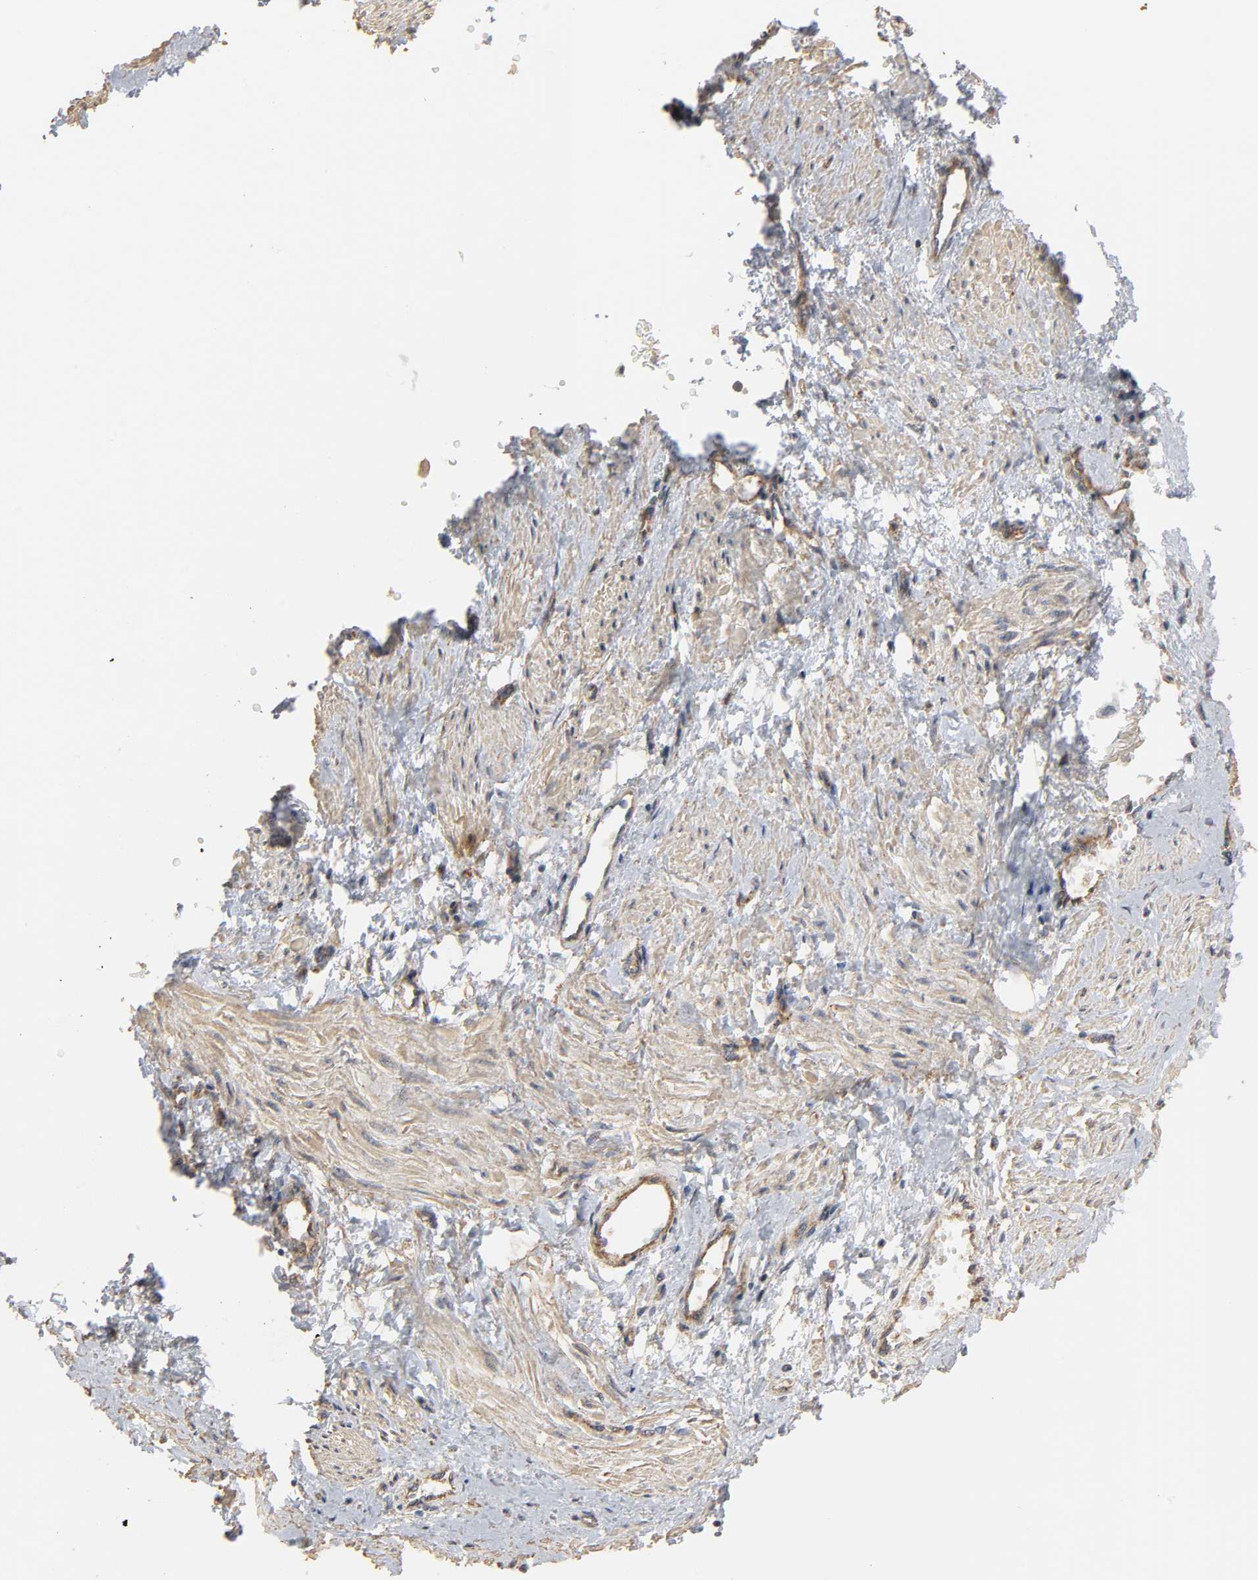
{"staining": {"intensity": "moderate", "quantity": ">75%", "location": "cytoplasmic/membranous"}, "tissue": "smooth muscle", "cell_type": "Smooth muscle cells", "image_type": "normal", "snomed": [{"axis": "morphology", "description": "Normal tissue, NOS"}, {"axis": "topography", "description": "Smooth muscle"}, {"axis": "topography", "description": "Uterus"}], "caption": "Benign smooth muscle exhibits moderate cytoplasmic/membranous staining in approximately >75% of smooth muscle cells.", "gene": "SH3GLB1", "patient": {"sex": "female", "age": 39}}